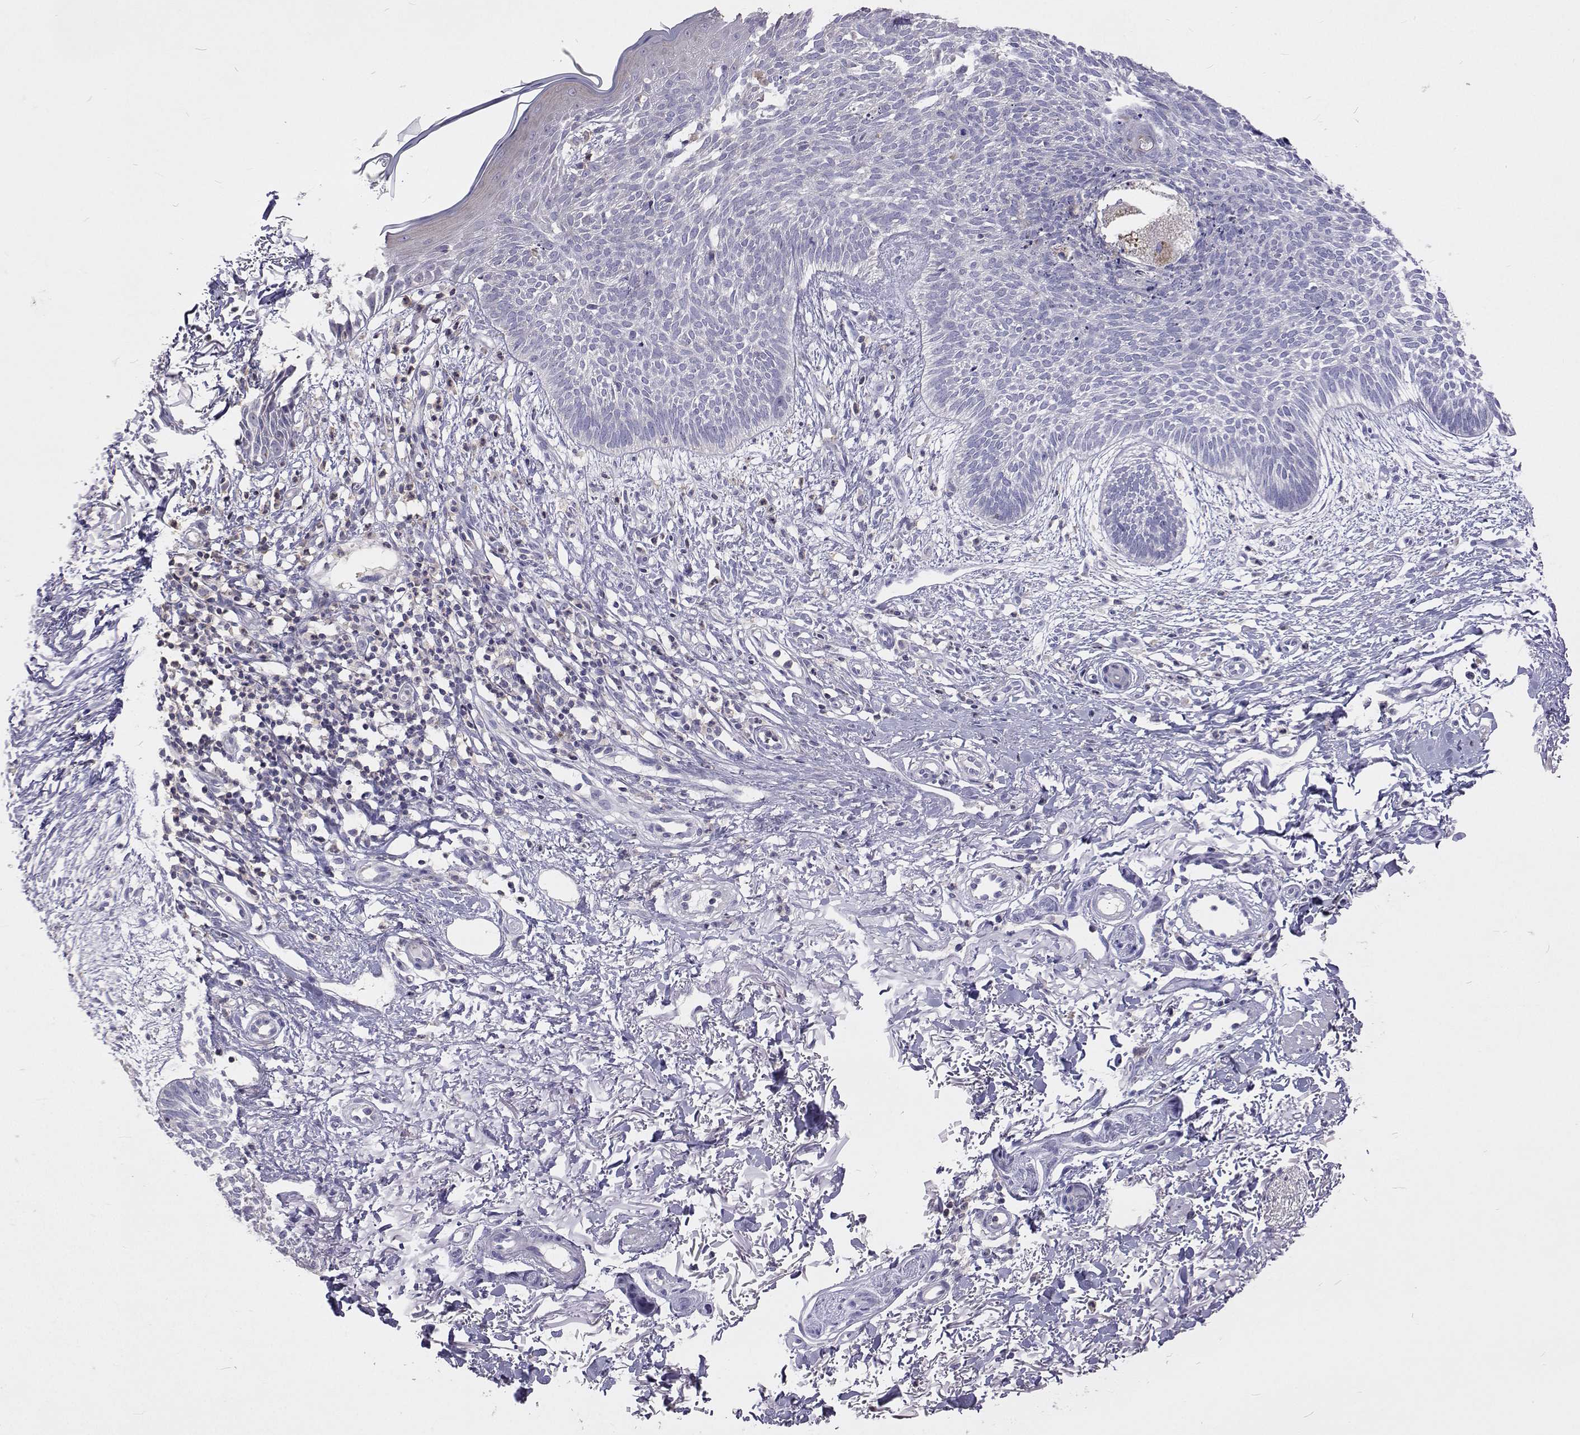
{"staining": {"intensity": "negative", "quantity": "none", "location": "none"}, "tissue": "skin cancer", "cell_type": "Tumor cells", "image_type": "cancer", "snomed": [{"axis": "morphology", "description": "Basal cell carcinoma"}, {"axis": "topography", "description": "Skin"}], "caption": "Tumor cells are negative for brown protein staining in skin basal cell carcinoma.", "gene": "UMODL1", "patient": {"sex": "female", "age": 84}}